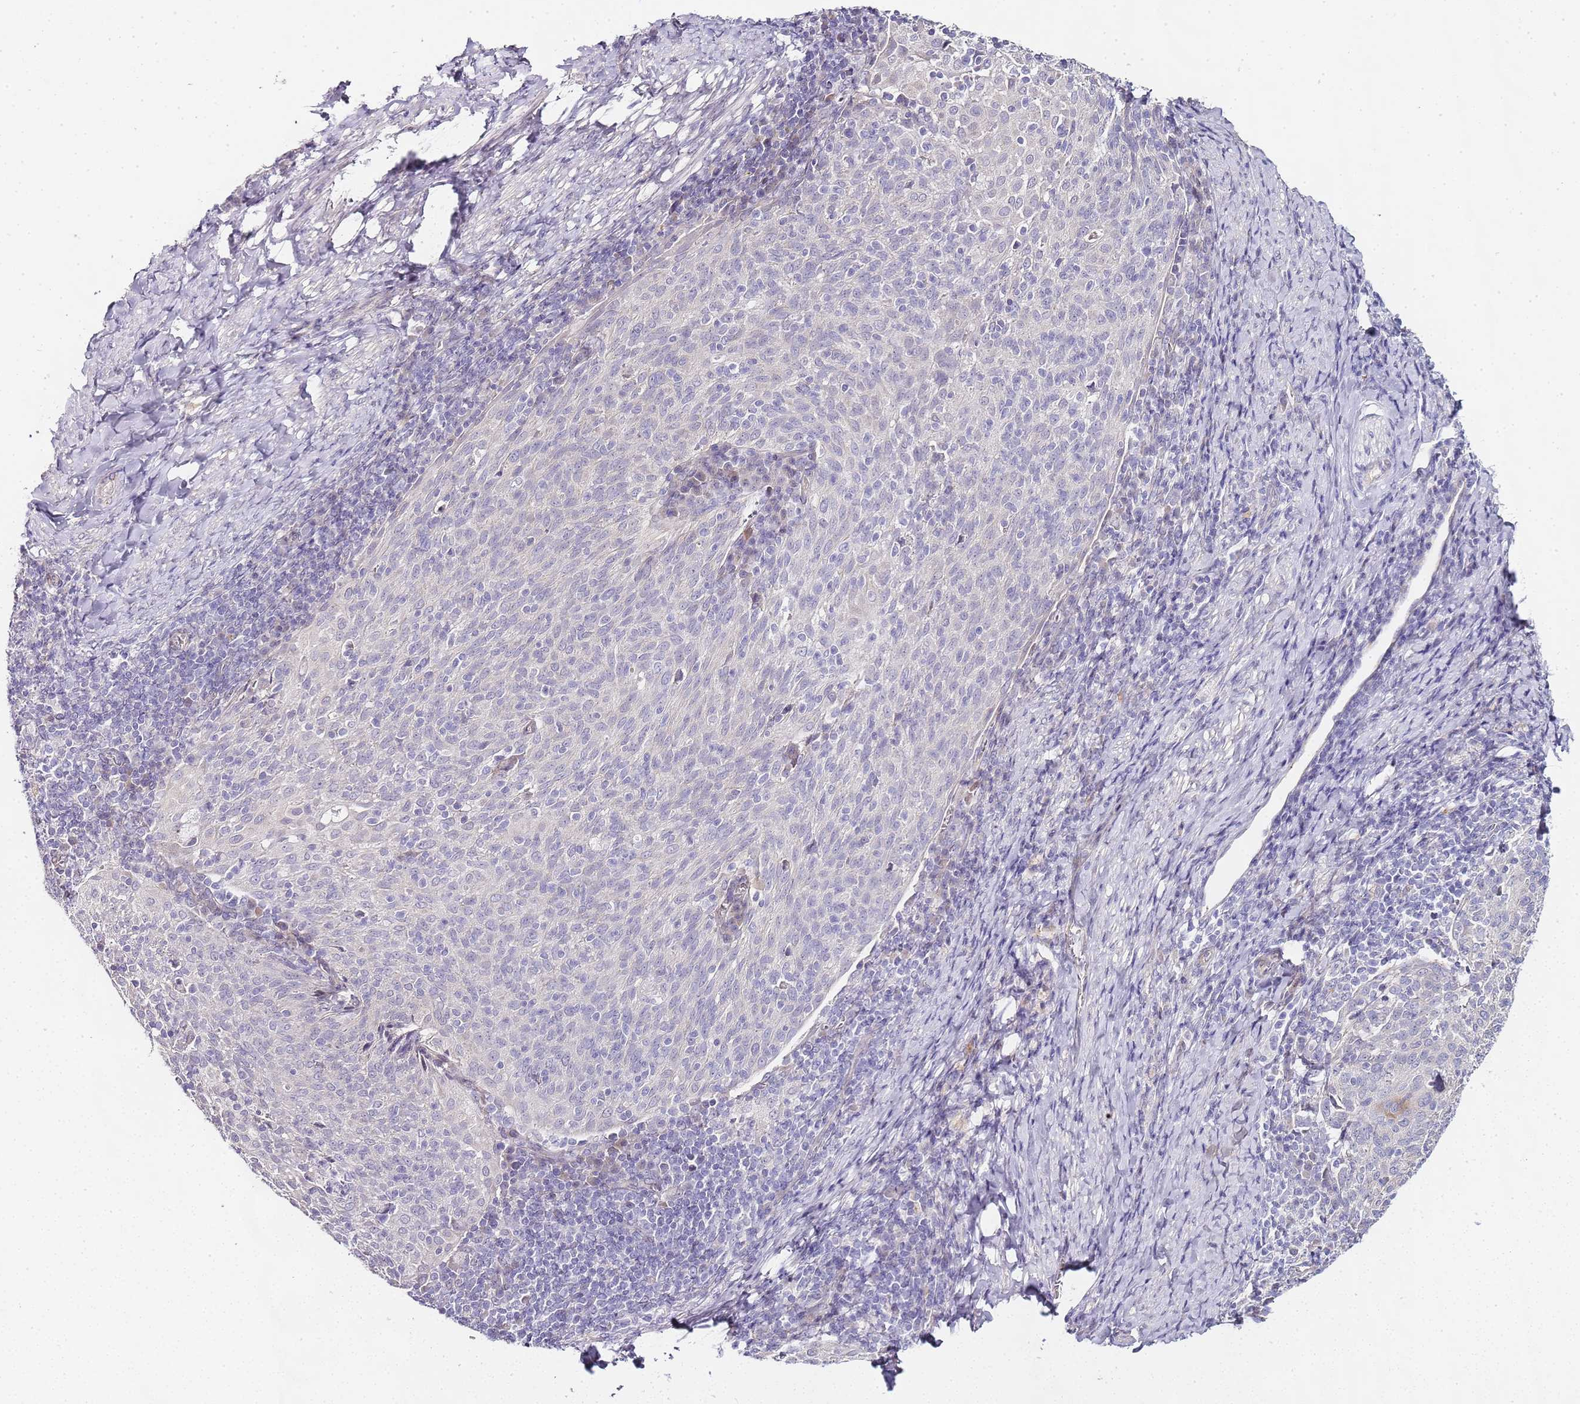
{"staining": {"intensity": "negative", "quantity": "none", "location": "none"}, "tissue": "cervical cancer", "cell_type": "Tumor cells", "image_type": "cancer", "snomed": [{"axis": "morphology", "description": "Squamous cell carcinoma, NOS"}, {"axis": "topography", "description": "Cervix"}], "caption": "Immunohistochemical staining of cervical squamous cell carcinoma reveals no significant positivity in tumor cells.", "gene": "TBC1D9", "patient": {"sex": "female", "age": 52}}